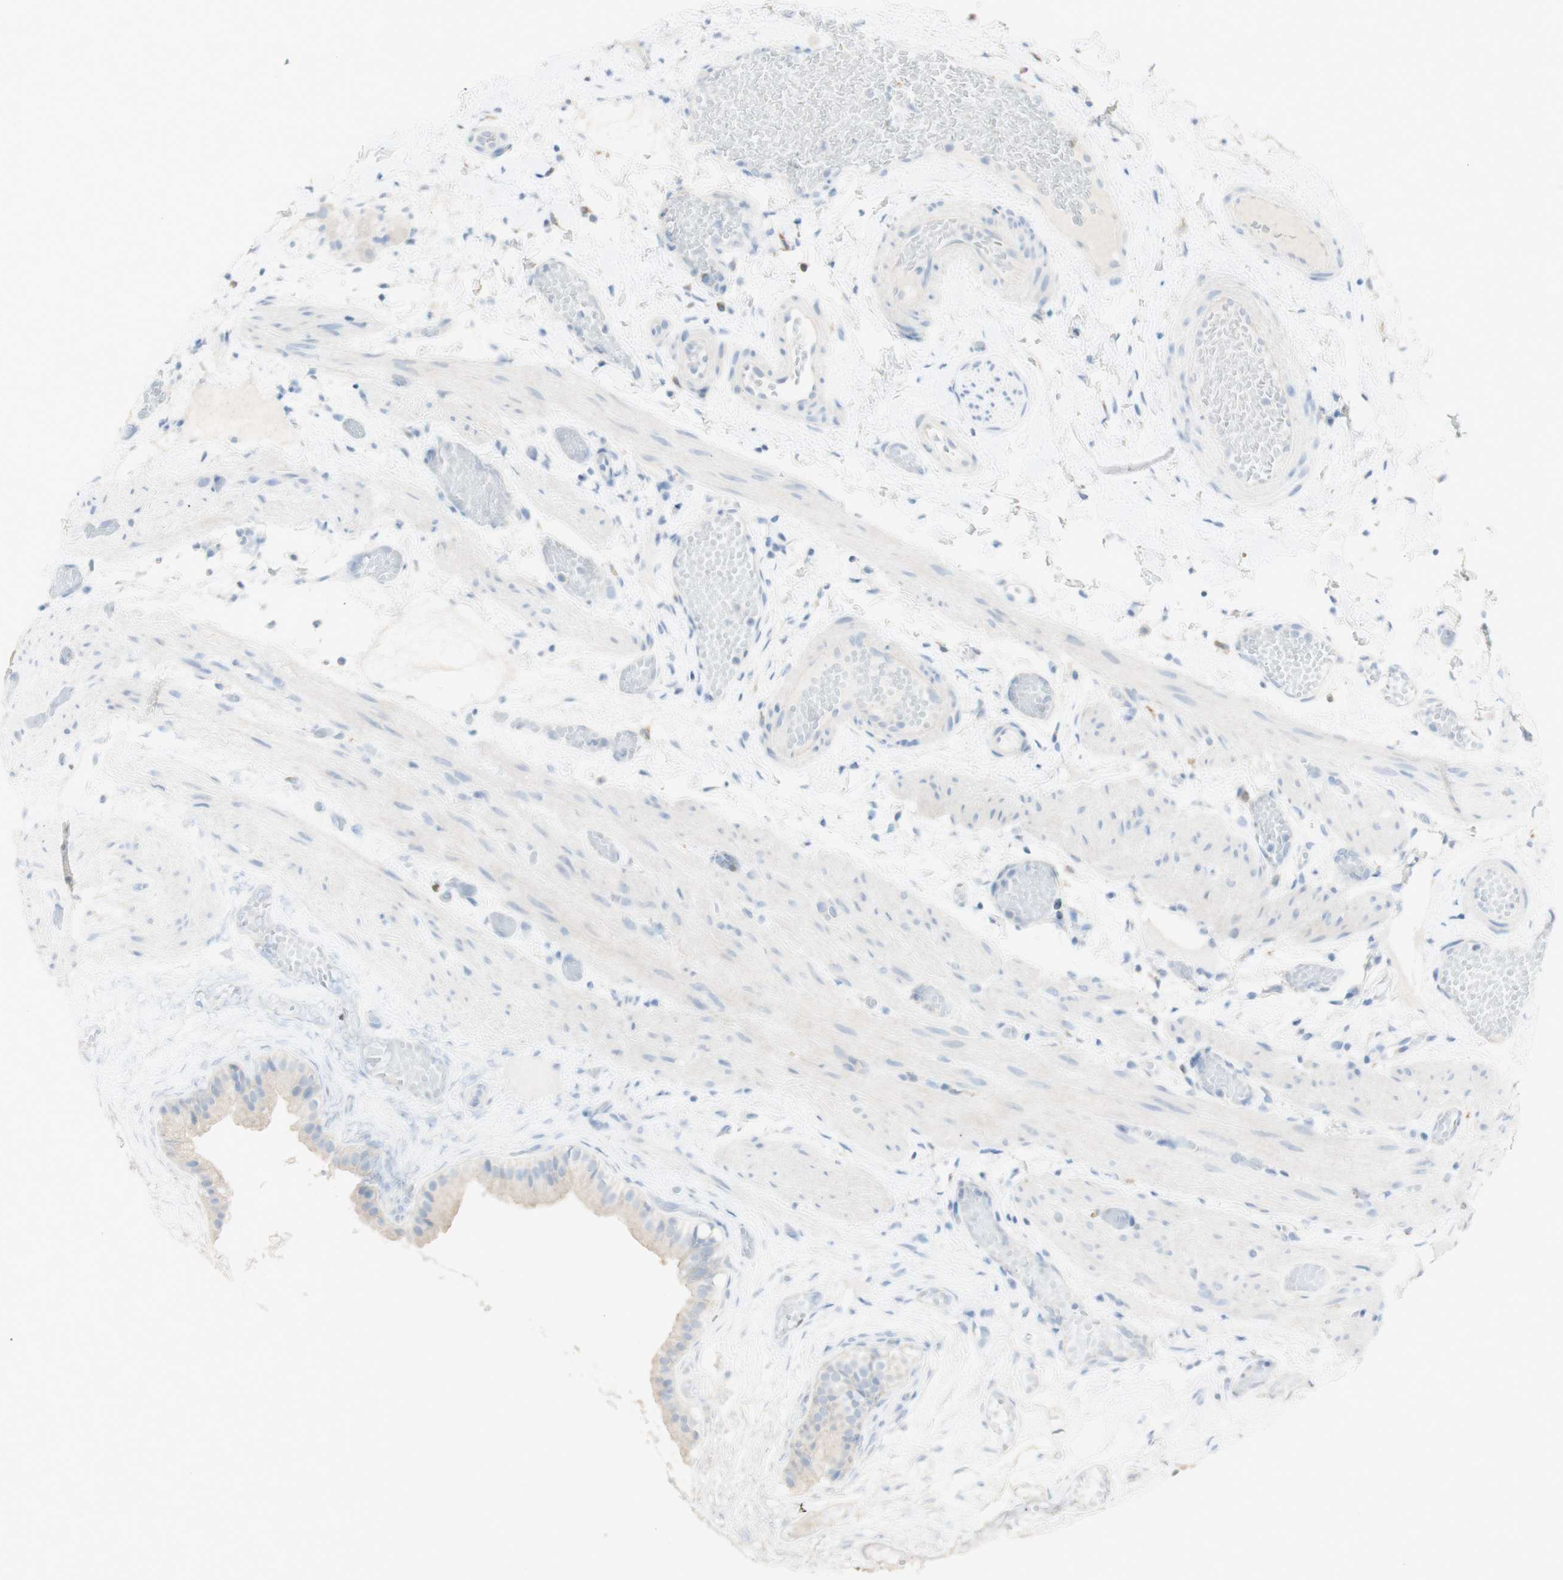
{"staining": {"intensity": "weak", "quantity": "<25%", "location": "cytoplasmic/membranous"}, "tissue": "gallbladder", "cell_type": "Glandular cells", "image_type": "normal", "snomed": [{"axis": "morphology", "description": "Normal tissue, NOS"}, {"axis": "topography", "description": "Gallbladder"}], "caption": "DAB (3,3'-diaminobenzidine) immunohistochemical staining of normal human gallbladder demonstrates no significant expression in glandular cells.", "gene": "ART3", "patient": {"sex": "female", "age": 26}}